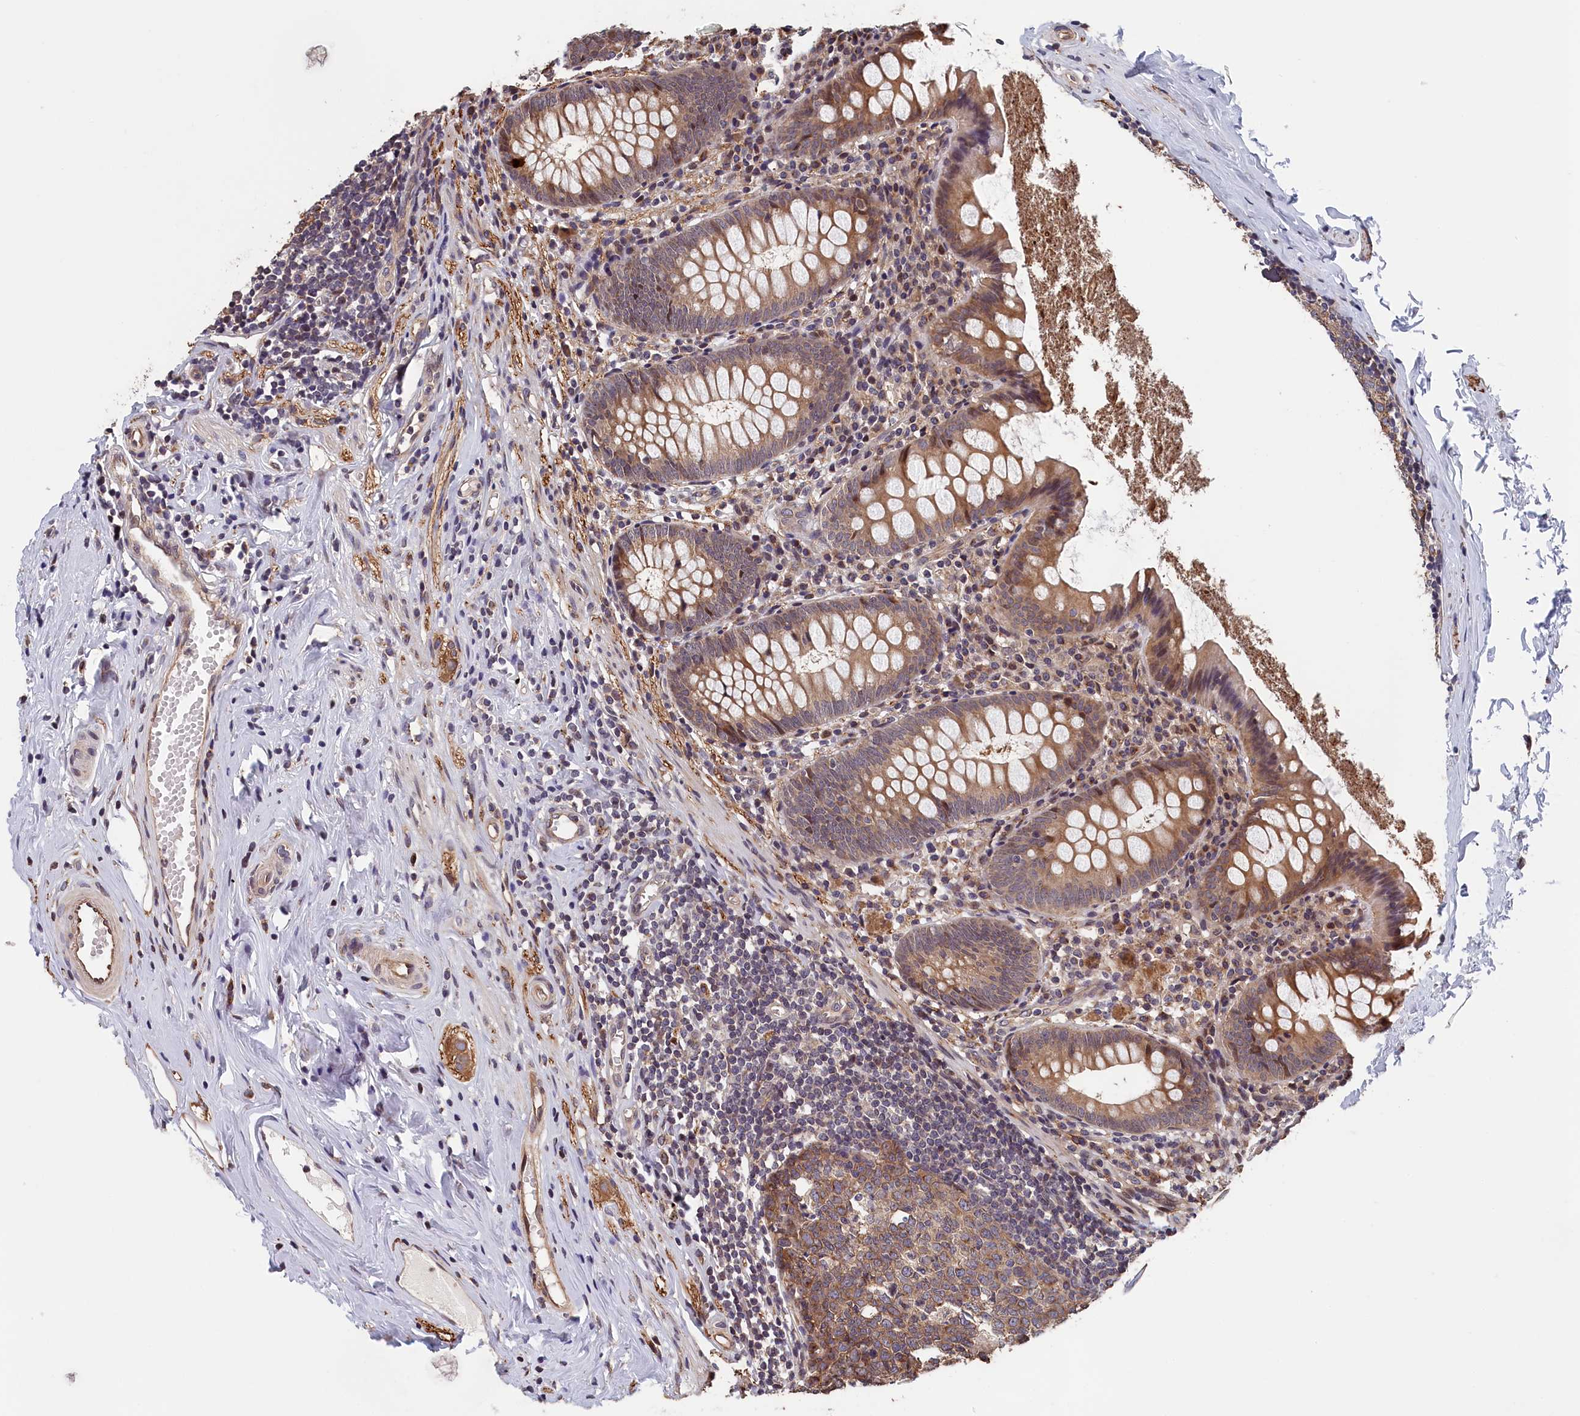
{"staining": {"intensity": "moderate", "quantity": ">75%", "location": "cytoplasmic/membranous"}, "tissue": "appendix", "cell_type": "Glandular cells", "image_type": "normal", "snomed": [{"axis": "morphology", "description": "Normal tissue, NOS"}, {"axis": "topography", "description": "Appendix"}], "caption": "Protein staining reveals moderate cytoplasmic/membranous staining in about >75% of glandular cells in unremarkable appendix.", "gene": "TMEM116", "patient": {"sex": "female", "age": 51}}